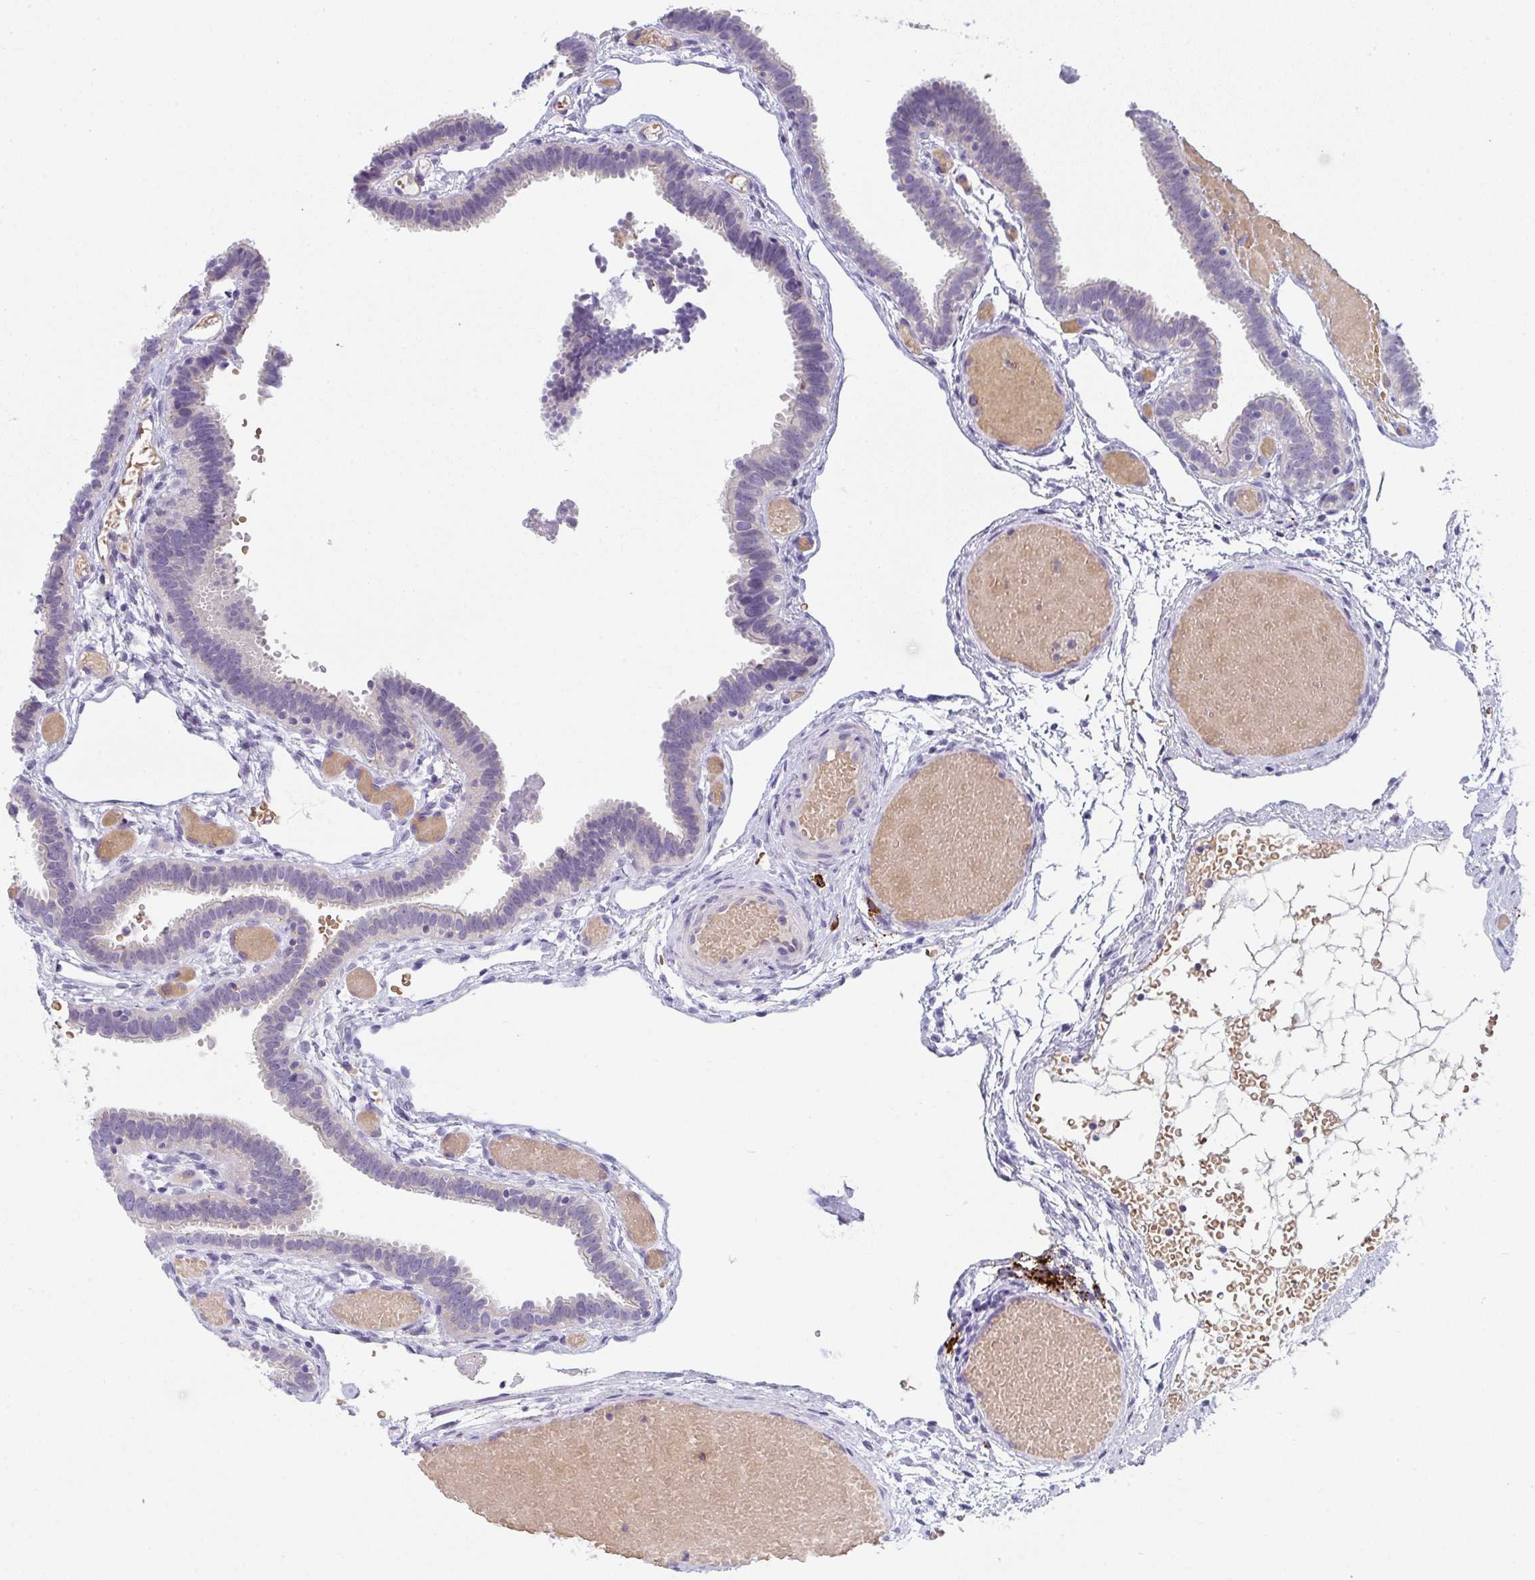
{"staining": {"intensity": "negative", "quantity": "none", "location": "none"}, "tissue": "fallopian tube", "cell_type": "Glandular cells", "image_type": "normal", "snomed": [{"axis": "morphology", "description": "Normal tissue, NOS"}, {"axis": "topography", "description": "Fallopian tube"}], "caption": "Fallopian tube stained for a protein using immunohistochemistry (IHC) reveals no positivity glandular cells.", "gene": "CACNA1S", "patient": {"sex": "female", "age": 37}}